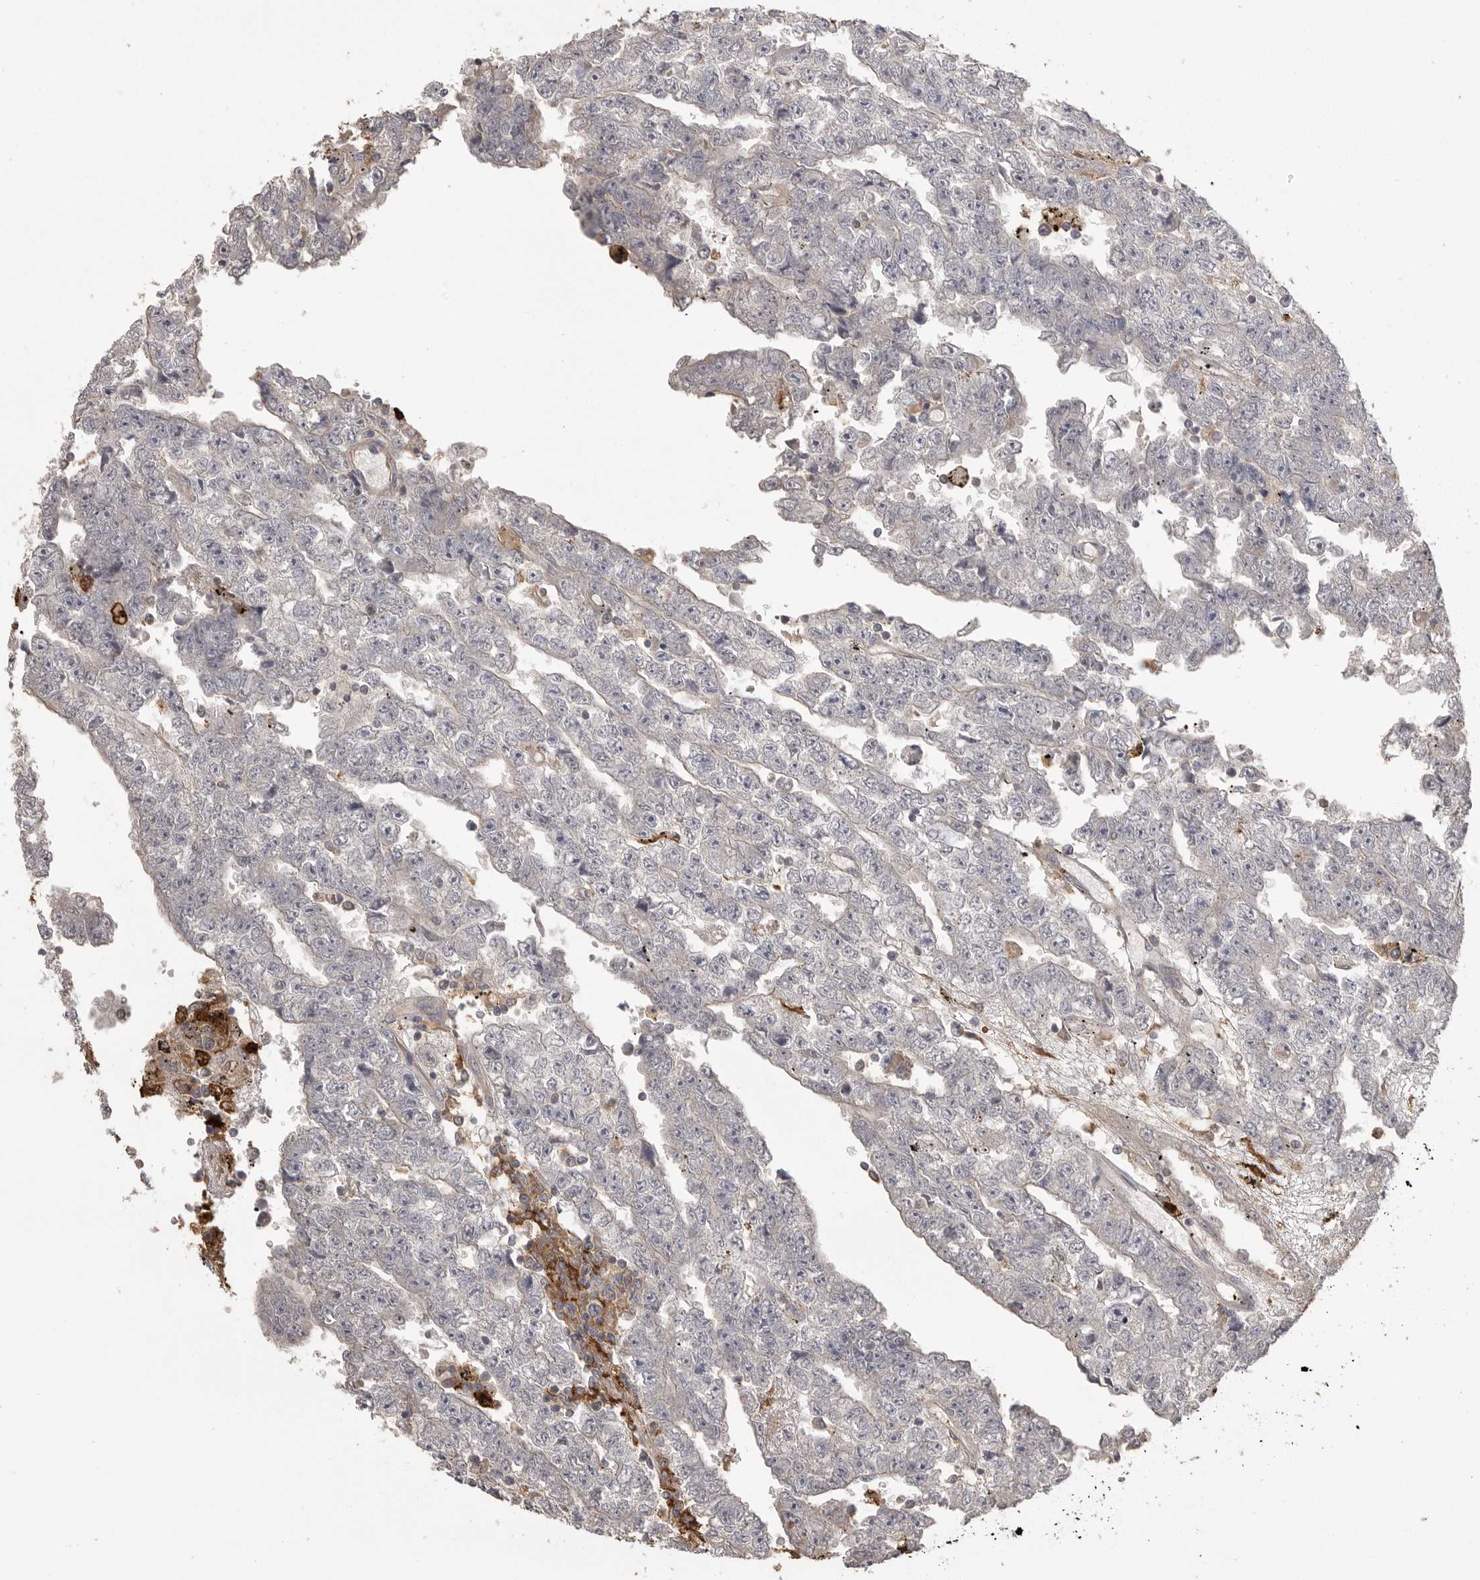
{"staining": {"intensity": "negative", "quantity": "none", "location": "none"}, "tissue": "testis cancer", "cell_type": "Tumor cells", "image_type": "cancer", "snomed": [{"axis": "morphology", "description": "Carcinoma, Embryonal, NOS"}, {"axis": "topography", "description": "Testis"}], "caption": "The image reveals no significant staining in tumor cells of testis cancer.", "gene": "CMTM6", "patient": {"sex": "male", "age": 25}}